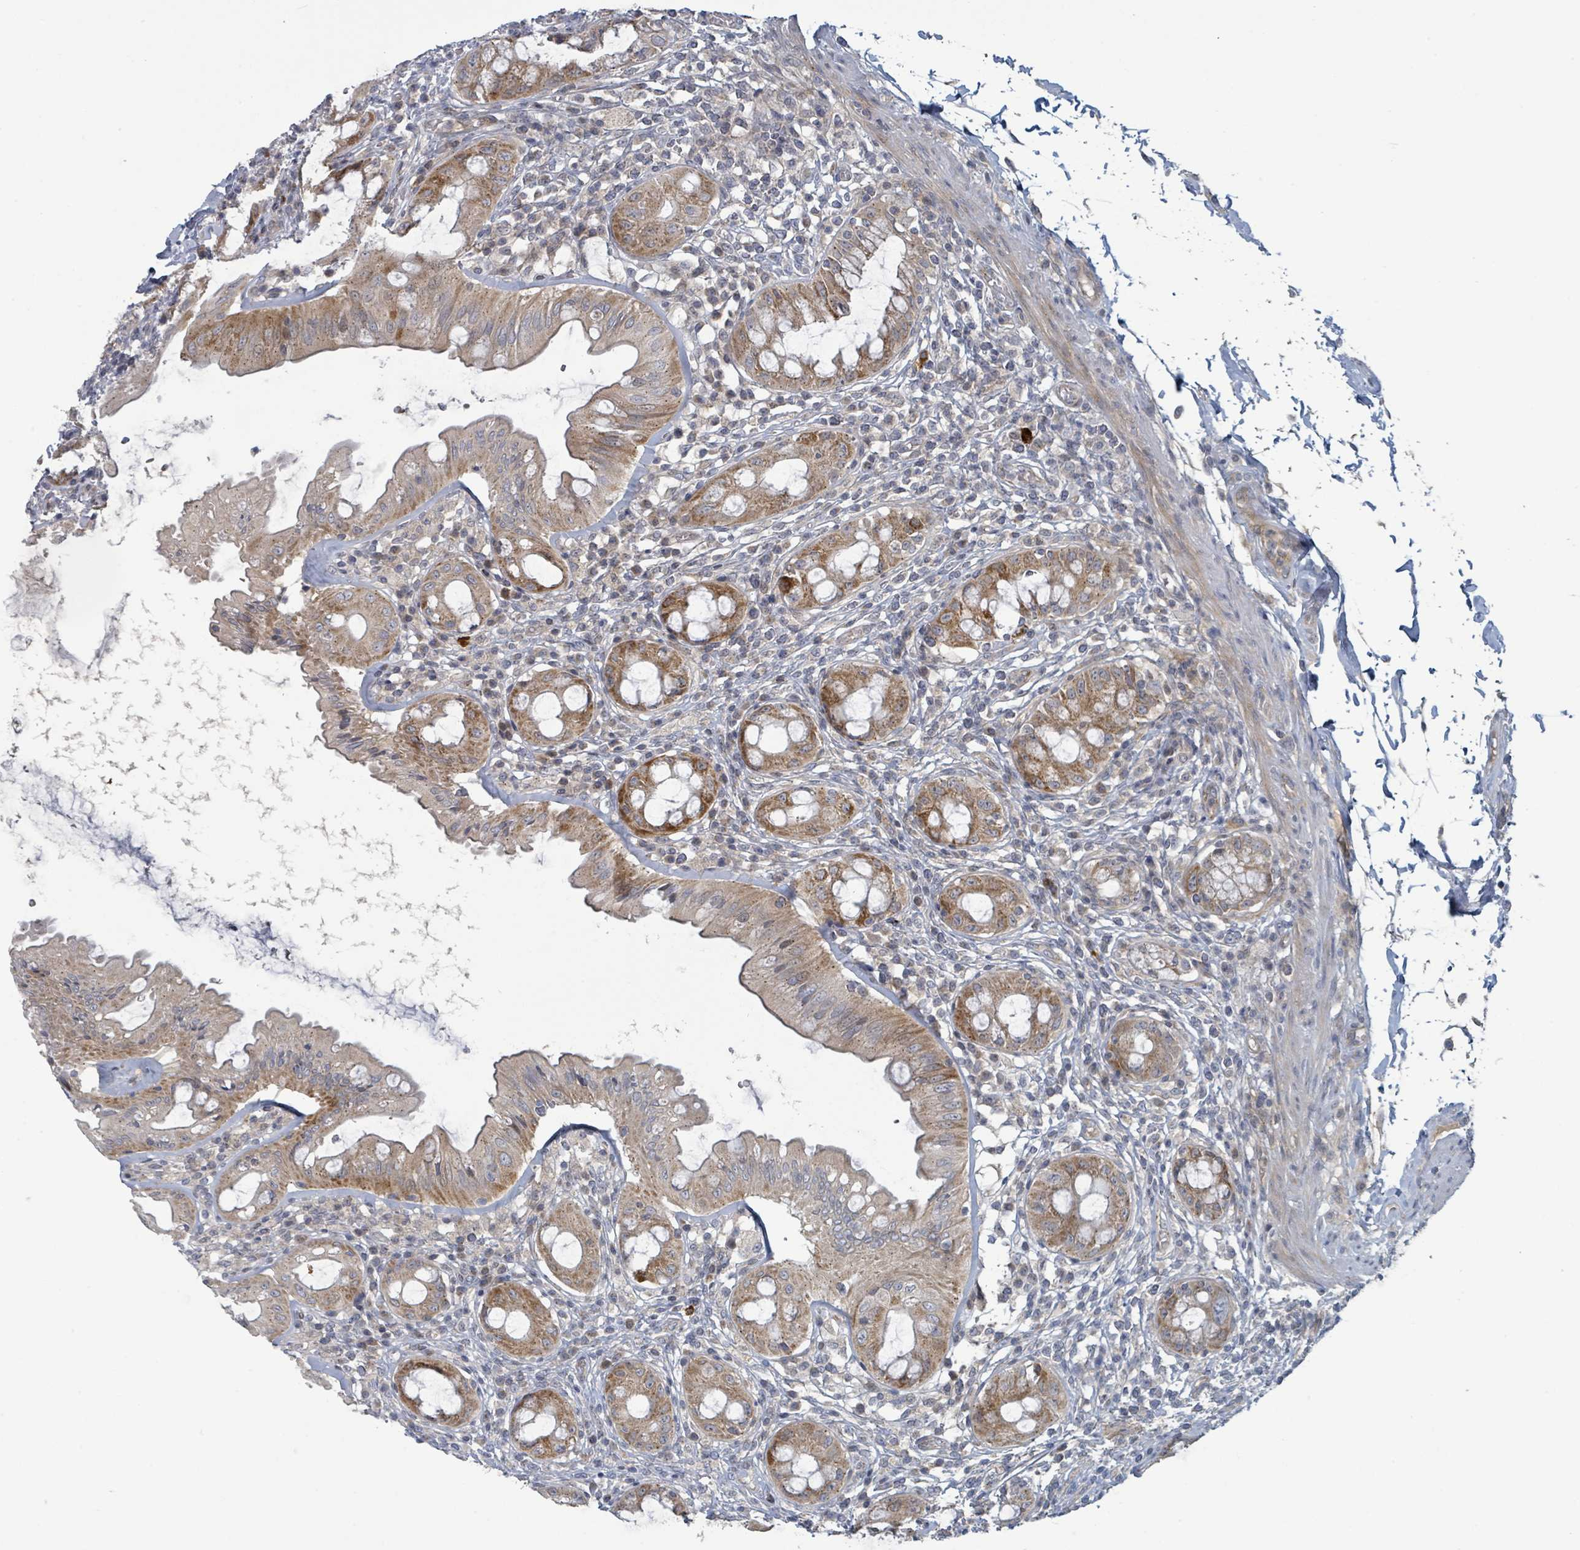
{"staining": {"intensity": "moderate", "quantity": ">75%", "location": "cytoplasmic/membranous"}, "tissue": "rectum", "cell_type": "Glandular cells", "image_type": "normal", "snomed": [{"axis": "morphology", "description": "Normal tissue, NOS"}, {"axis": "topography", "description": "Rectum"}], "caption": "Immunohistochemistry micrograph of unremarkable rectum: rectum stained using immunohistochemistry demonstrates medium levels of moderate protein expression localized specifically in the cytoplasmic/membranous of glandular cells, appearing as a cytoplasmic/membranous brown color.", "gene": "COL5A3", "patient": {"sex": "female", "age": 57}}